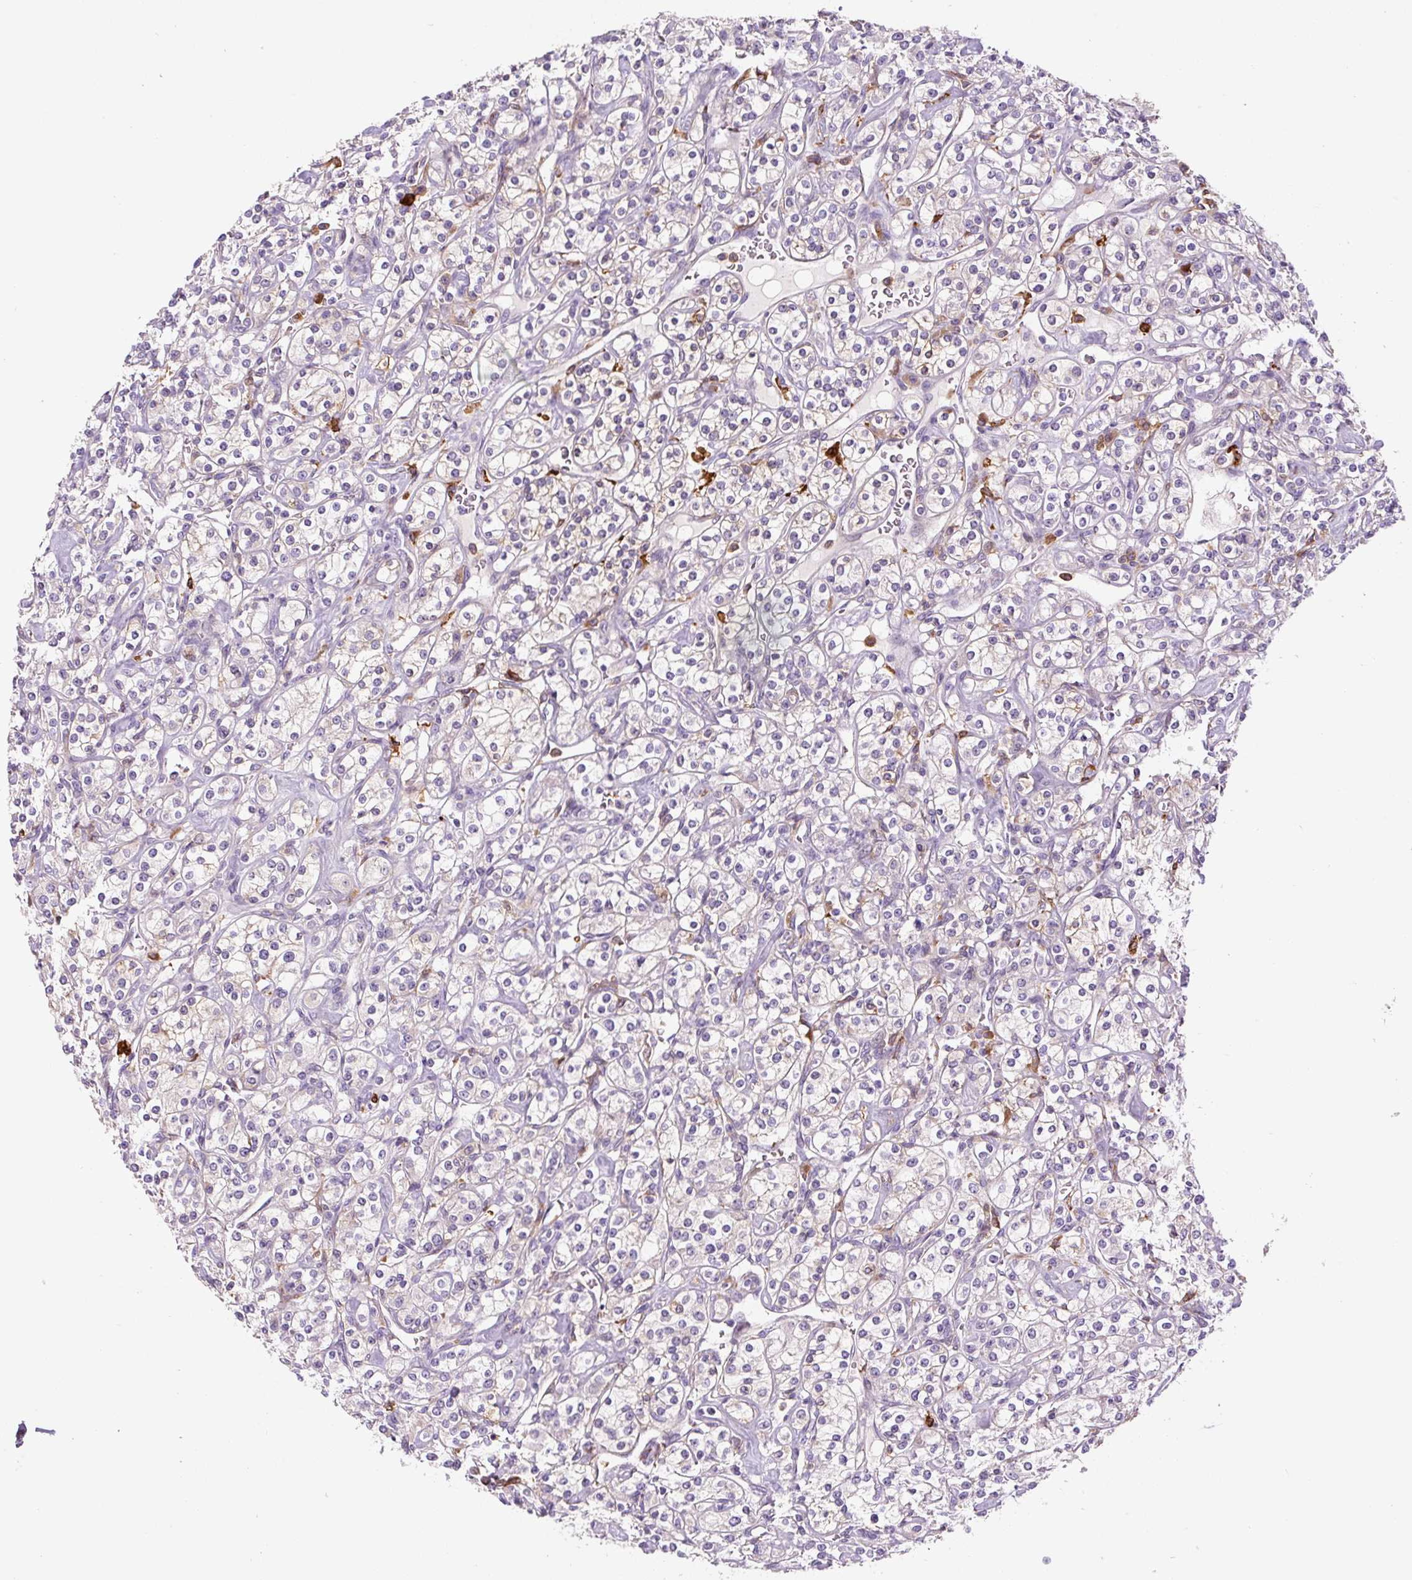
{"staining": {"intensity": "negative", "quantity": "none", "location": "none"}, "tissue": "renal cancer", "cell_type": "Tumor cells", "image_type": "cancer", "snomed": [{"axis": "morphology", "description": "Adenocarcinoma, NOS"}, {"axis": "topography", "description": "Kidney"}], "caption": "This is a photomicrograph of immunohistochemistry staining of renal cancer (adenocarcinoma), which shows no expression in tumor cells.", "gene": "FUT10", "patient": {"sex": "male", "age": 77}}